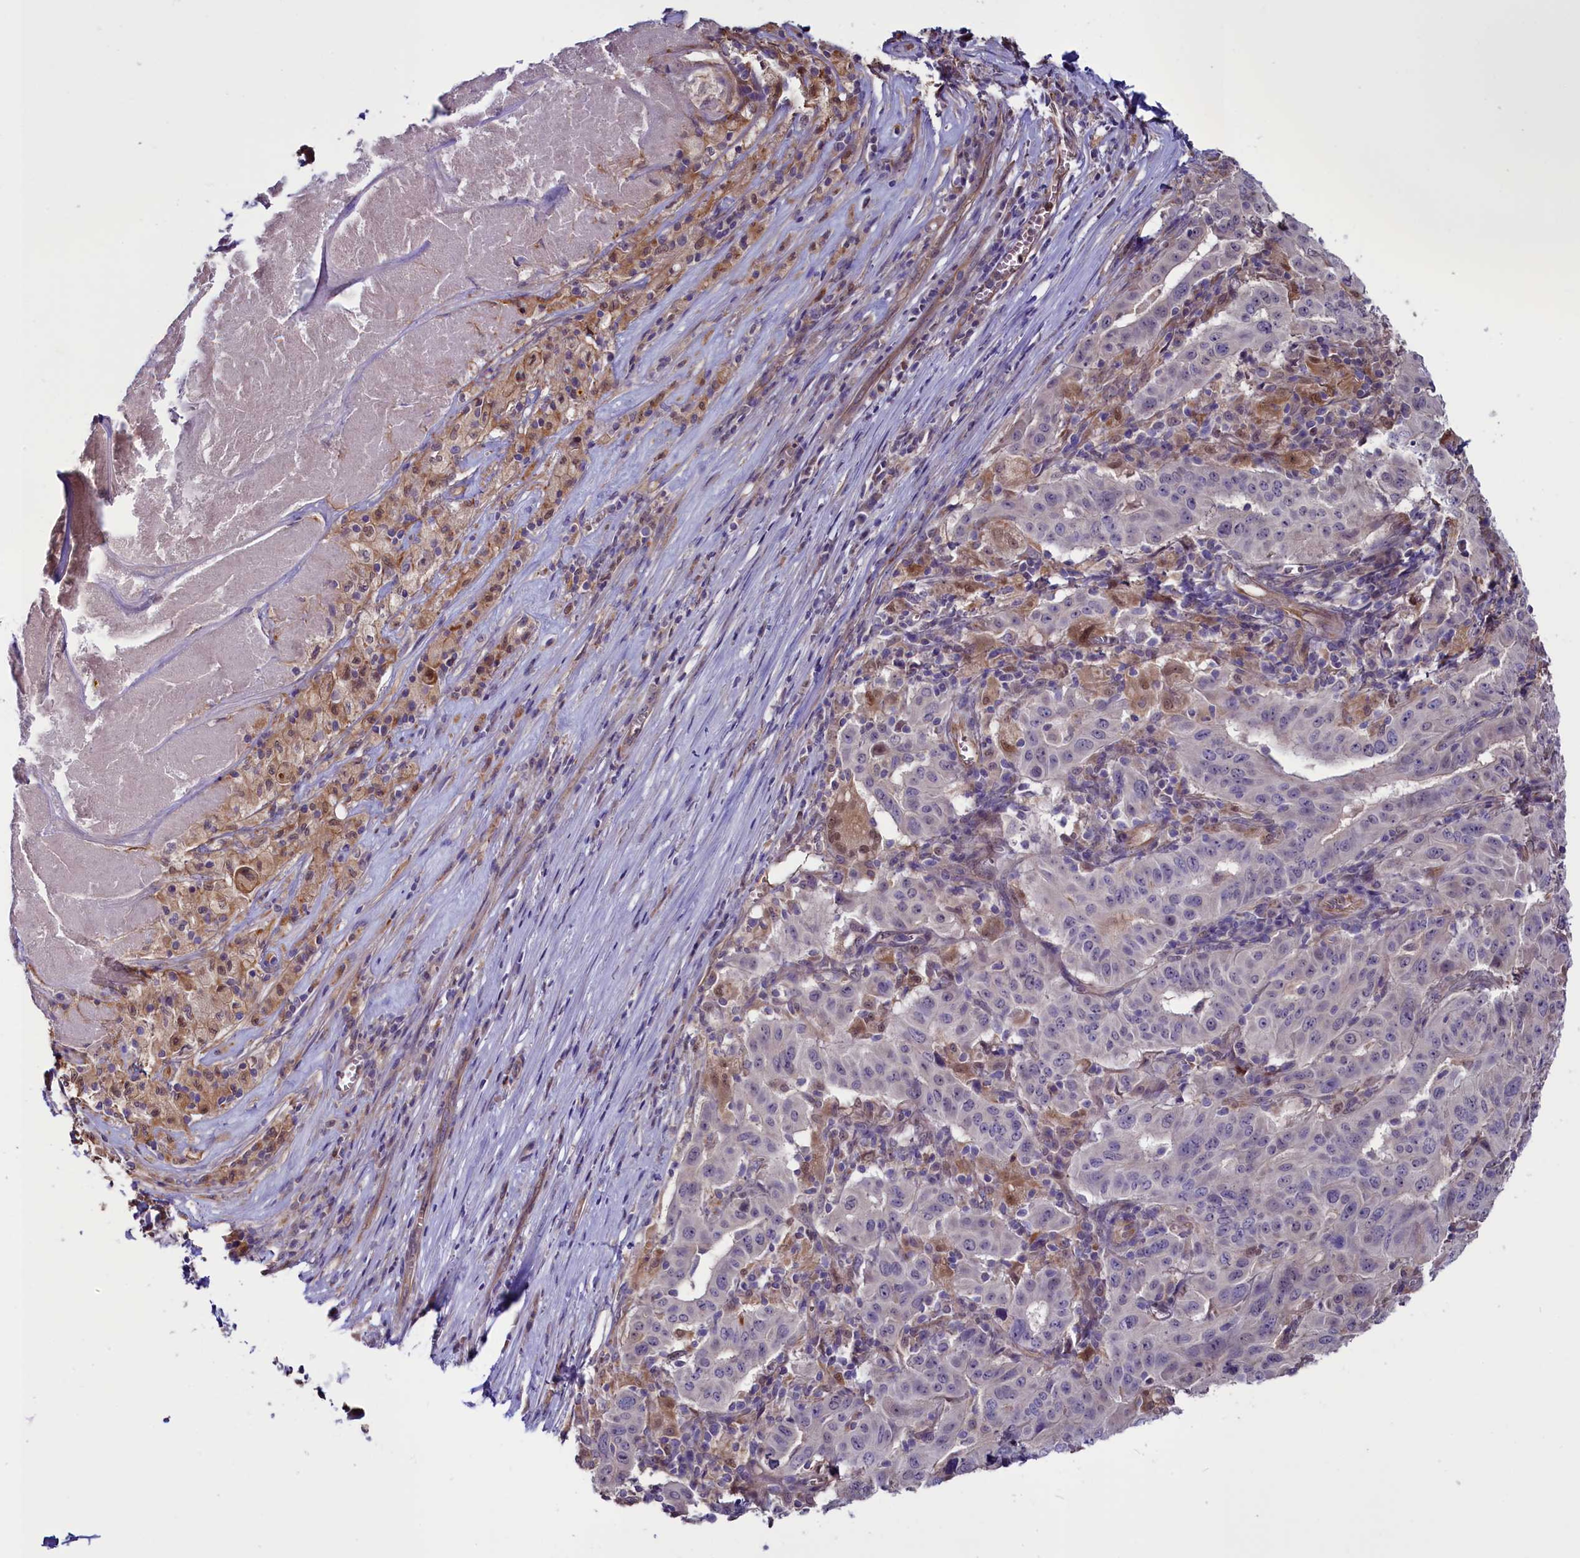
{"staining": {"intensity": "negative", "quantity": "none", "location": "none"}, "tissue": "pancreatic cancer", "cell_type": "Tumor cells", "image_type": "cancer", "snomed": [{"axis": "morphology", "description": "Adenocarcinoma, NOS"}, {"axis": "topography", "description": "Pancreas"}], "caption": "The immunohistochemistry image has no significant positivity in tumor cells of pancreatic cancer (adenocarcinoma) tissue.", "gene": "PDILT", "patient": {"sex": "male", "age": 63}}